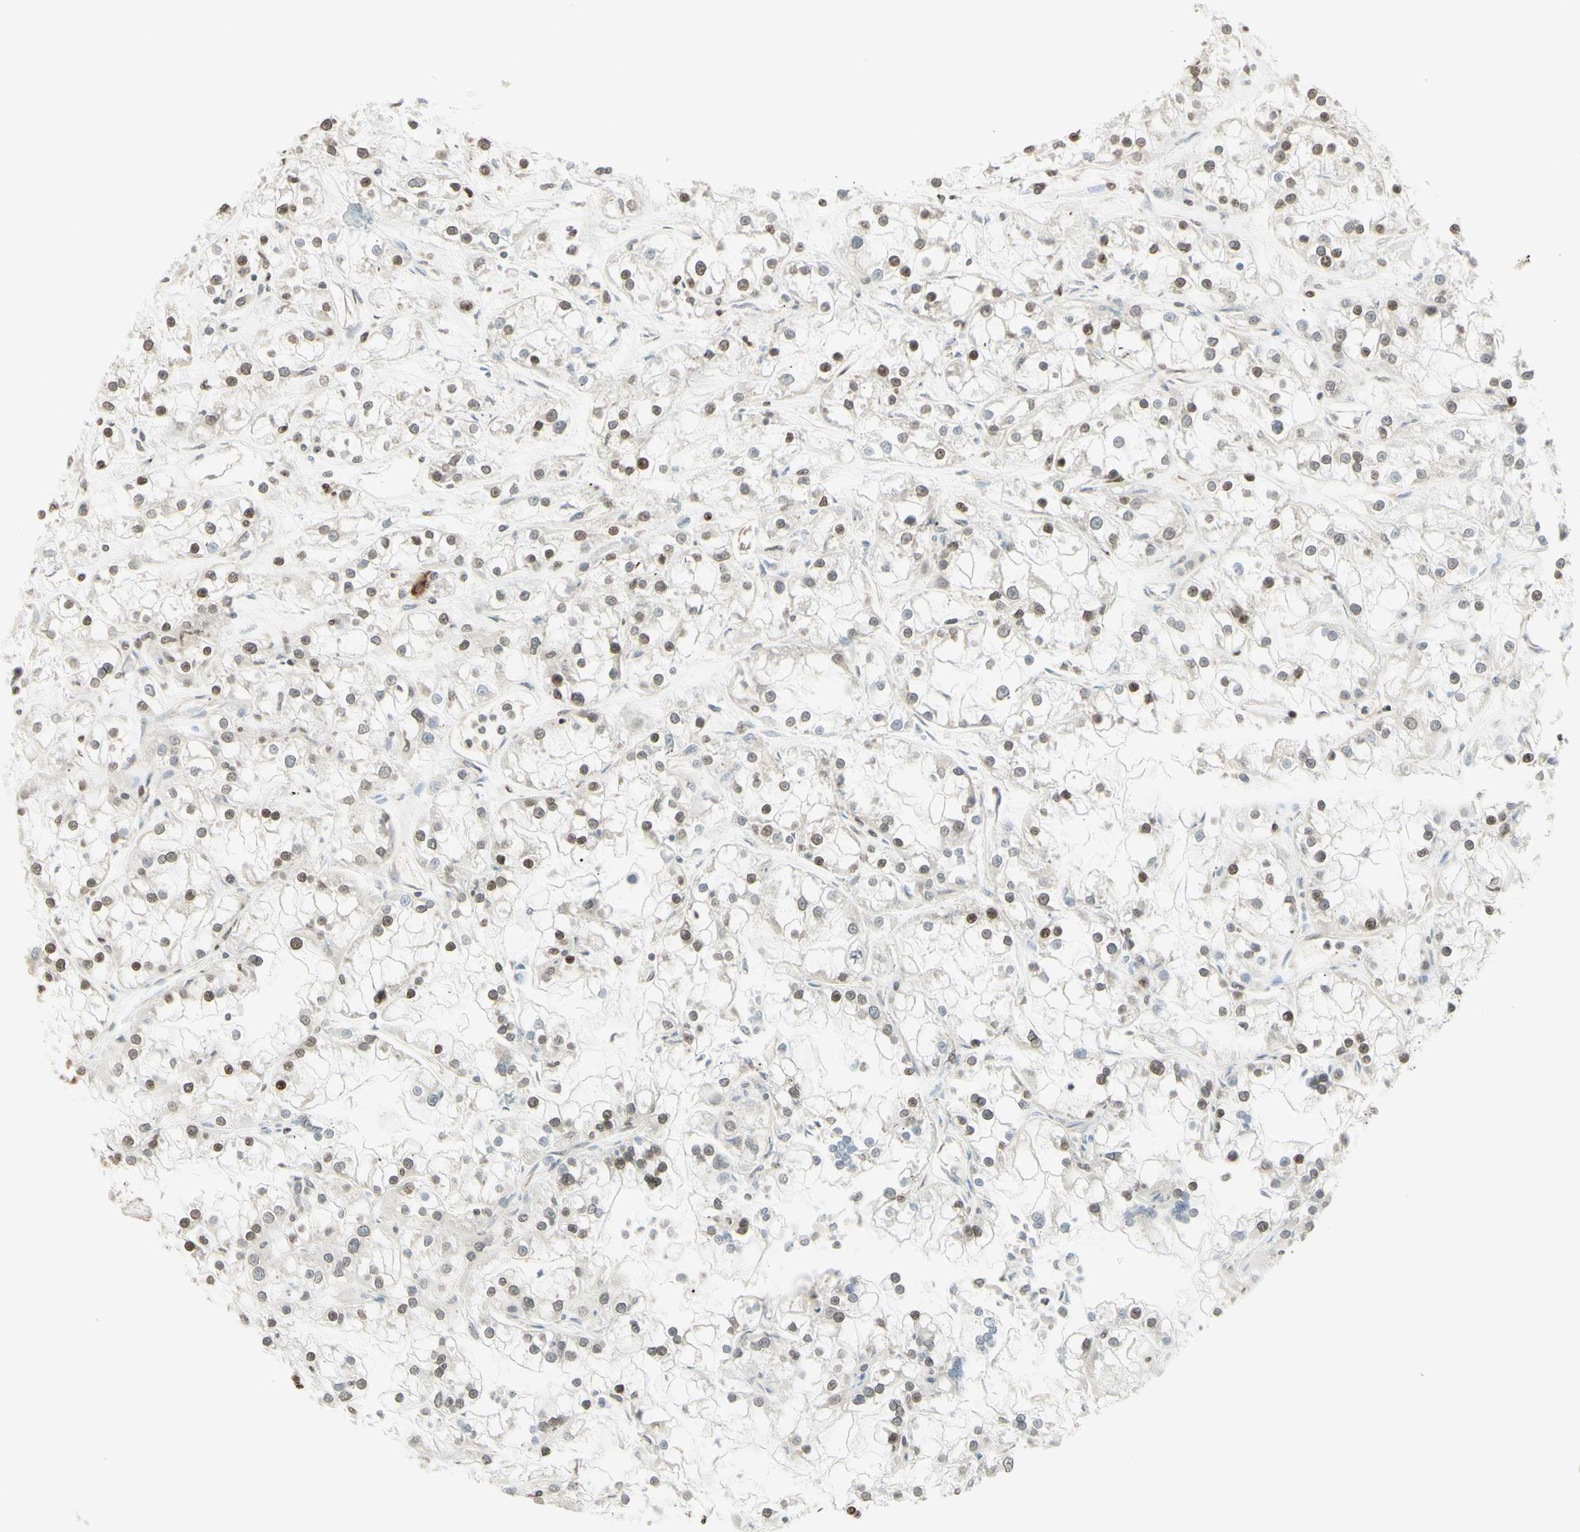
{"staining": {"intensity": "moderate", "quantity": "25%-75%", "location": "cytoplasmic/membranous,nuclear"}, "tissue": "renal cancer", "cell_type": "Tumor cells", "image_type": "cancer", "snomed": [{"axis": "morphology", "description": "Adenocarcinoma, NOS"}, {"axis": "topography", "description": "Kidney"}], "caption": "This is an image of immunohistochemistry staining of renal cancer (adenocarcinoma), which shows moderate expression in the cytoplasmic/membranous and nuclear of tumor cells.", "gene": "CDKL5", "patient": {"sex": "female", "age": 52}}